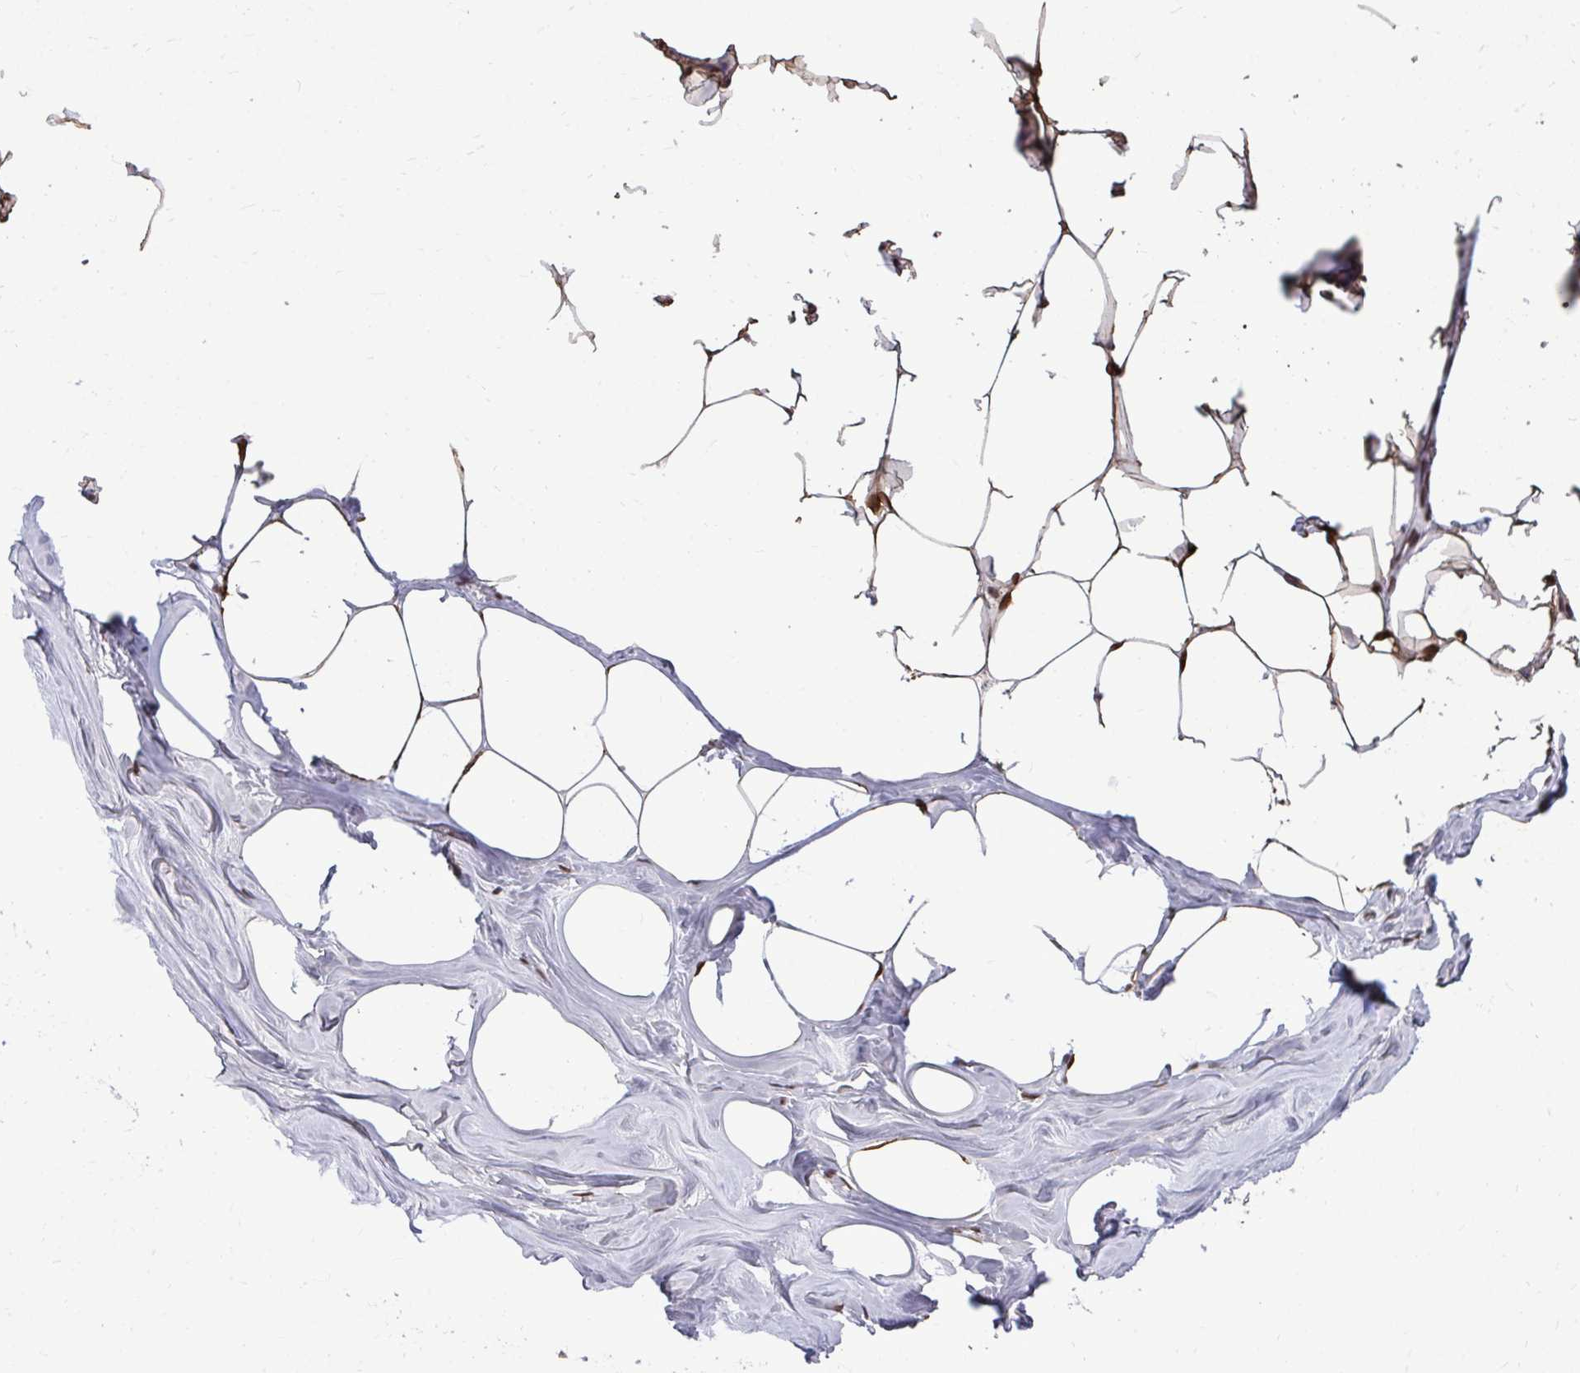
{"staining": {"intensity": "moderate", "quantity": ">75%", "location": "cytoplasmic/membranous,nuclear"}, "tissue": "breast", "cell_type": "Adipocytes", "image_type": "normal", "snomed": [{"axis": "morphology", "description": "Normal tissue, NOS"}, {"axis": "topography", "description": "Breast"}], "caption": "Immunohistochemistry (DAB) staining of benign human breast reveals moderate cytoplasmic/membranous,nuclear protein expression in approximately >75% of adipocytes.", "gene": "CDYL", "patient": {"sex": "female", "age": 27}}